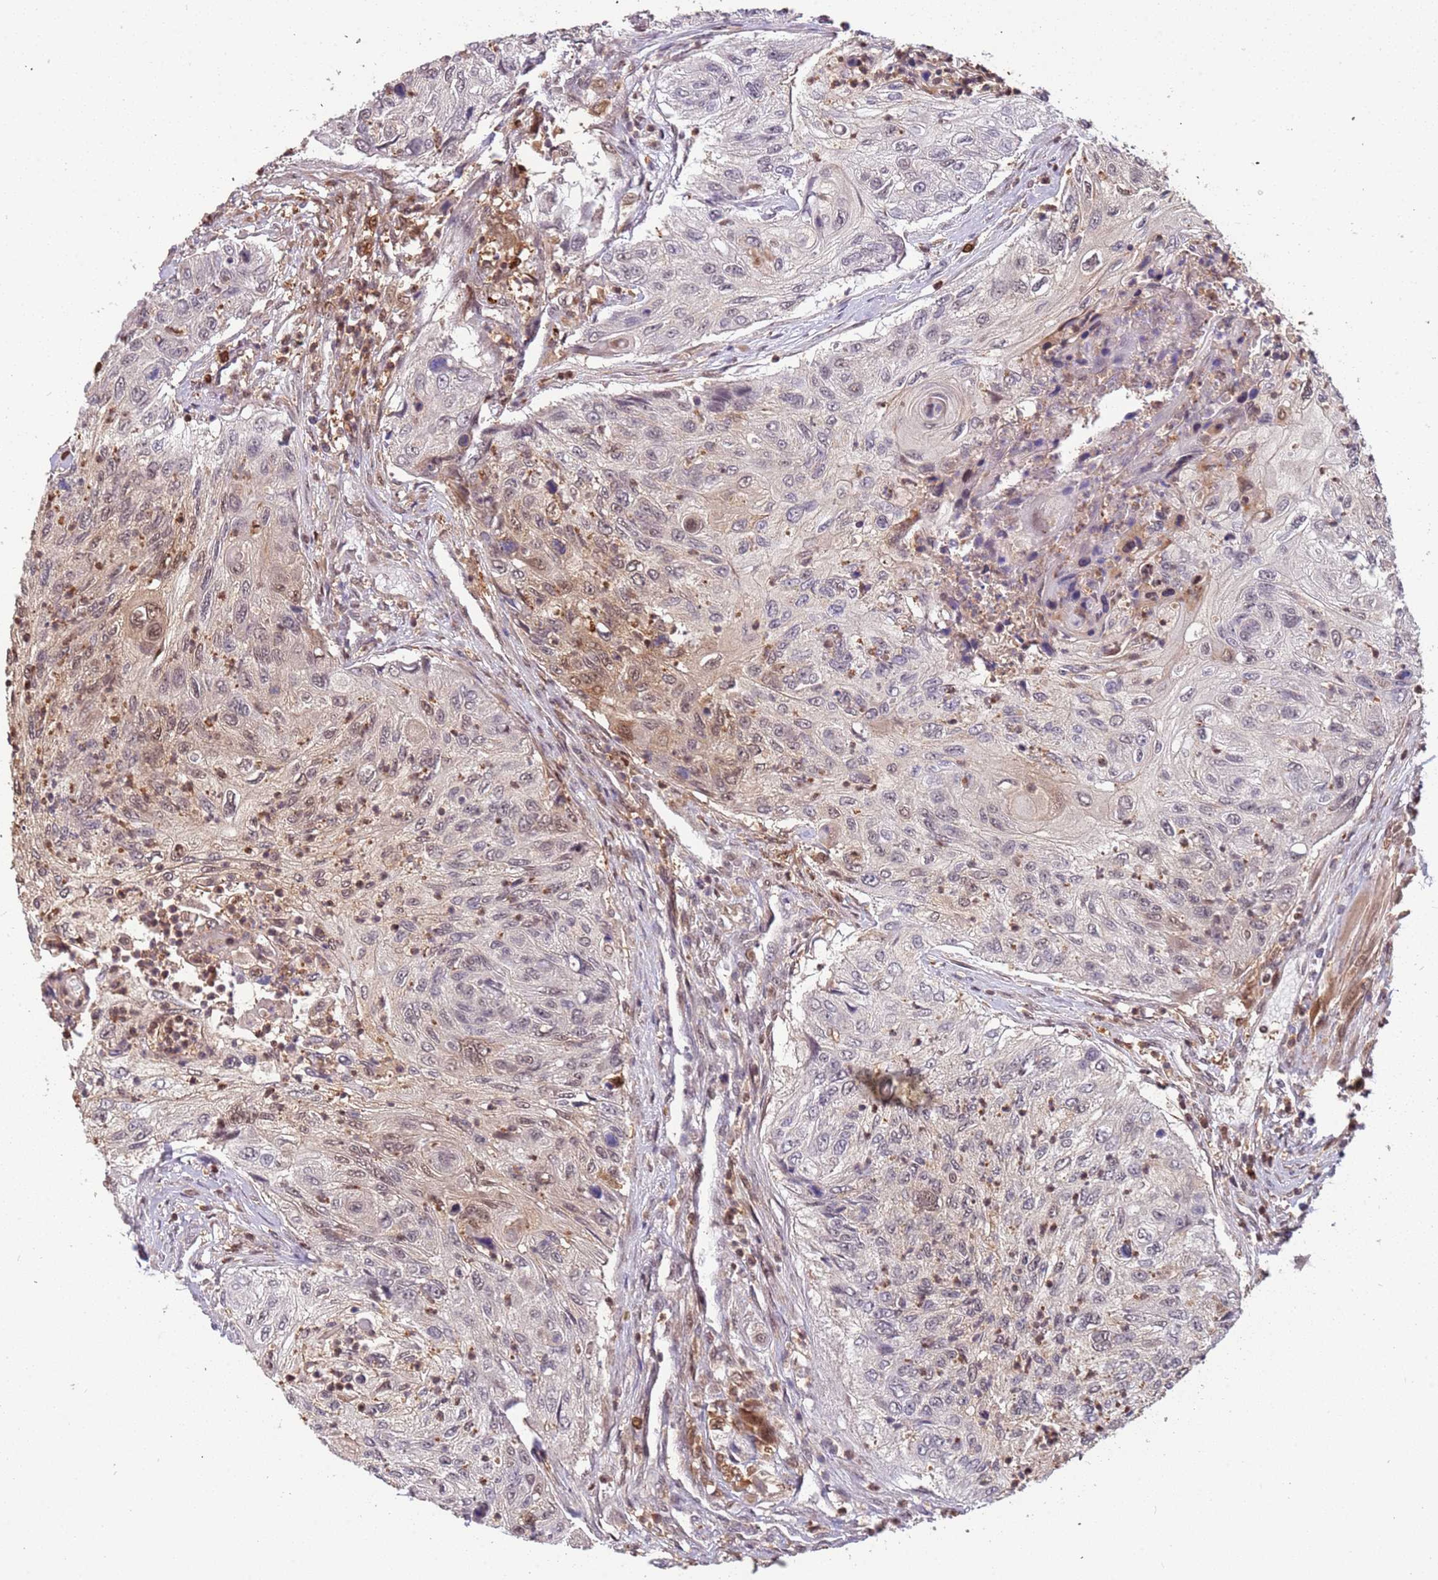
{"staining": {"intensity": "weak", "quantity": "25%-75%", "location": "nuclear"}, "tissue": "urothelial cancer", "cell_type": "Tumor cells", "image_type": "cancer", "snomed": [{"axis": "morphology", "description": "Urothelial carcinoma, High grade"}, {"axis": "topography", "description": "Urinary bladder"}], "caption": "Human urothelial carcinoma (high-grade) stained with a brown dye displays weak nuclear positive expression in about 25%-75% of tumor cells.", "gene": "GBP2", "patient": {"sex": "female", "age": 60}}